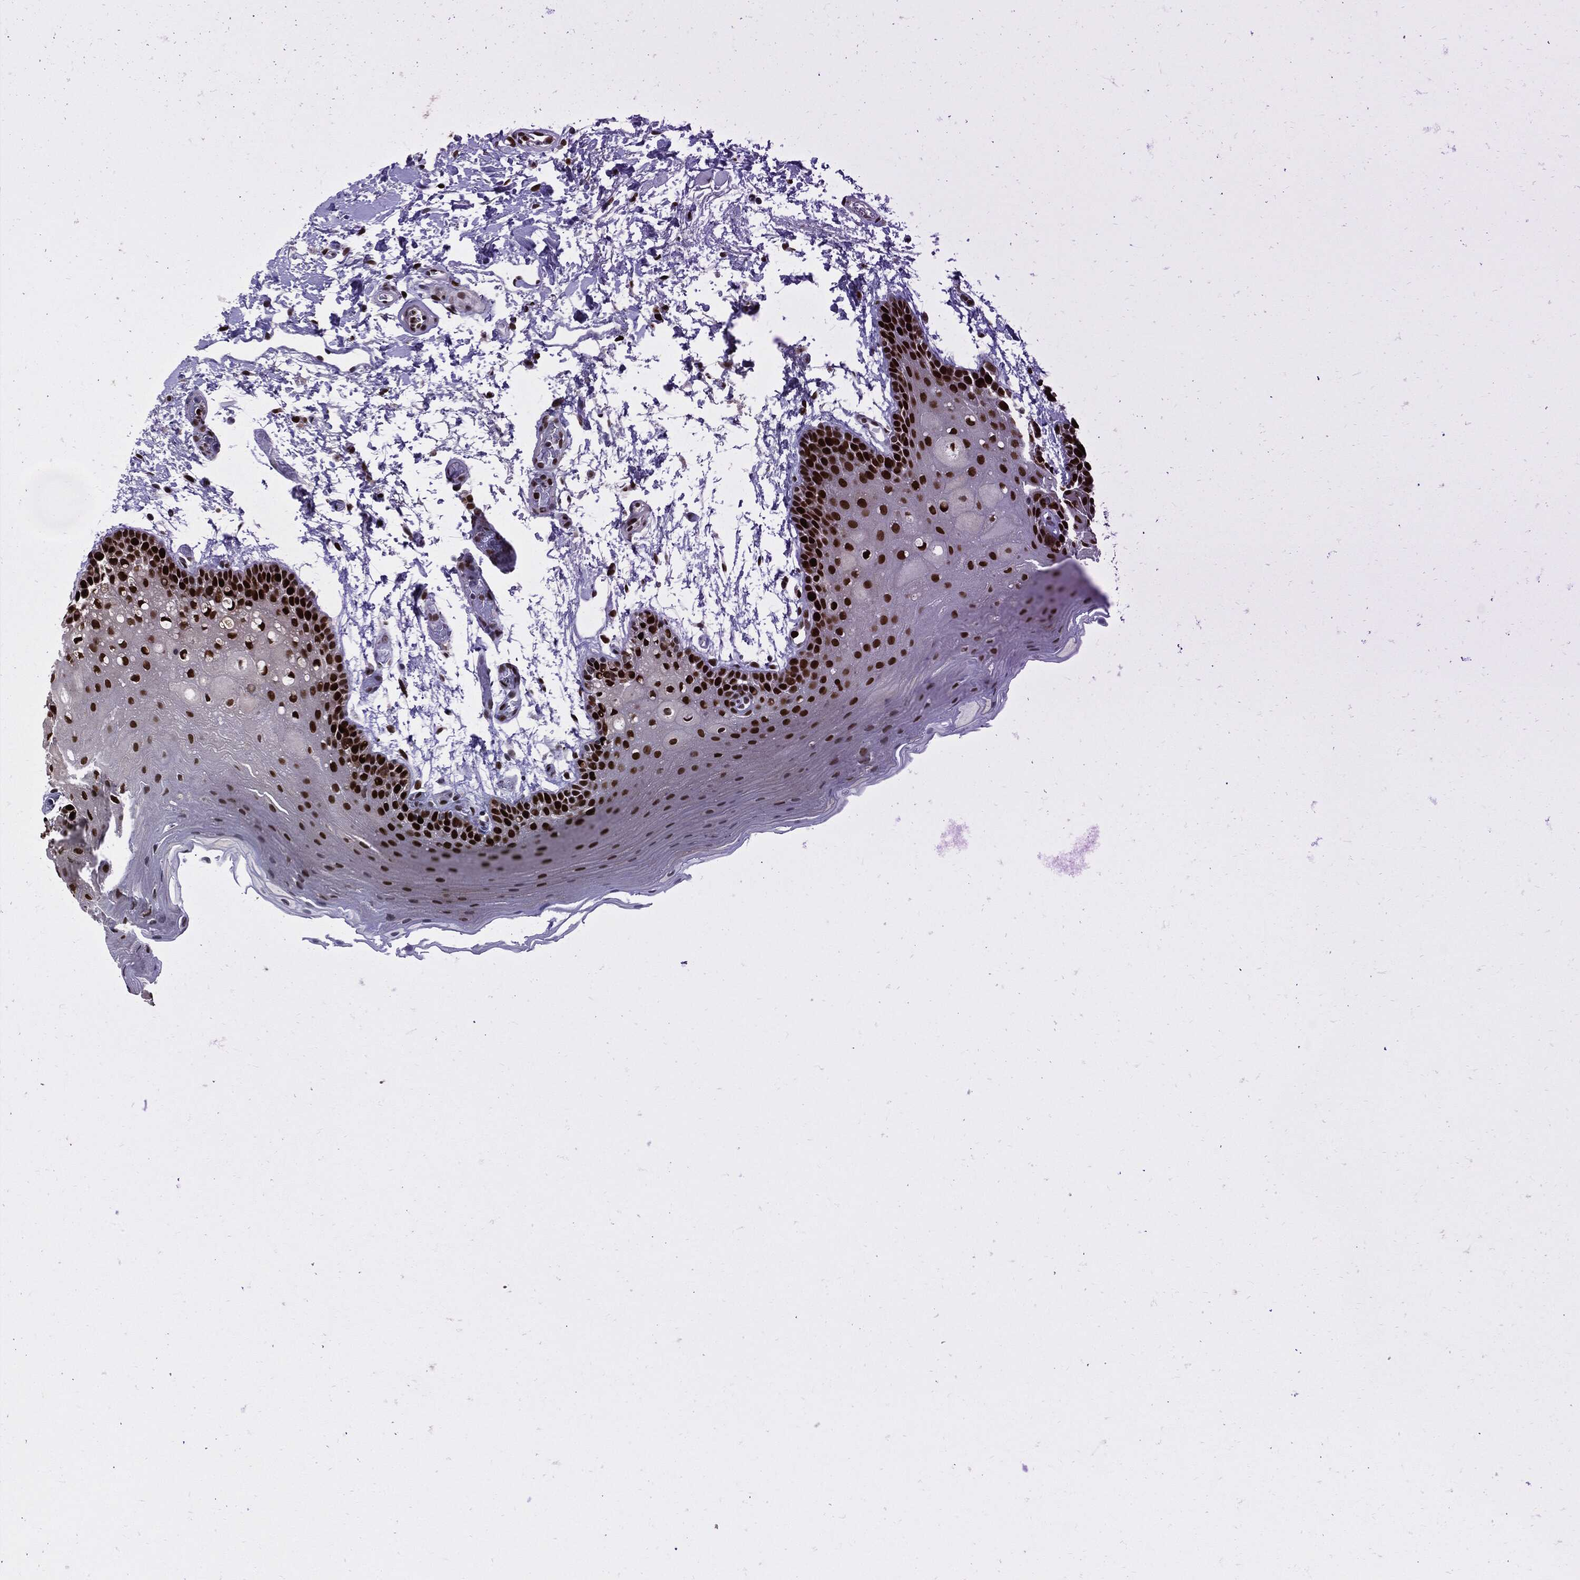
{"staining": {"intensity": "strong", "quantity": ">75%", "location": "nuclear"}, "tissue": "oral mucosa", "cell_type": "Squamous epithelial cells", "image_type": "normal", "snomed": [{"axis": "morphology", "description": "Normal tissue, NOS"}, {"axis": "topography", "description": "Oral tissue"}], "caption": "Squamous epithelial cells reveal high levels of strong nuclear positivity in approximately >75% of cells in benign human oral mucosa.", "gene": "PCNA", "patient": {"sex": "male", "age": 62}}